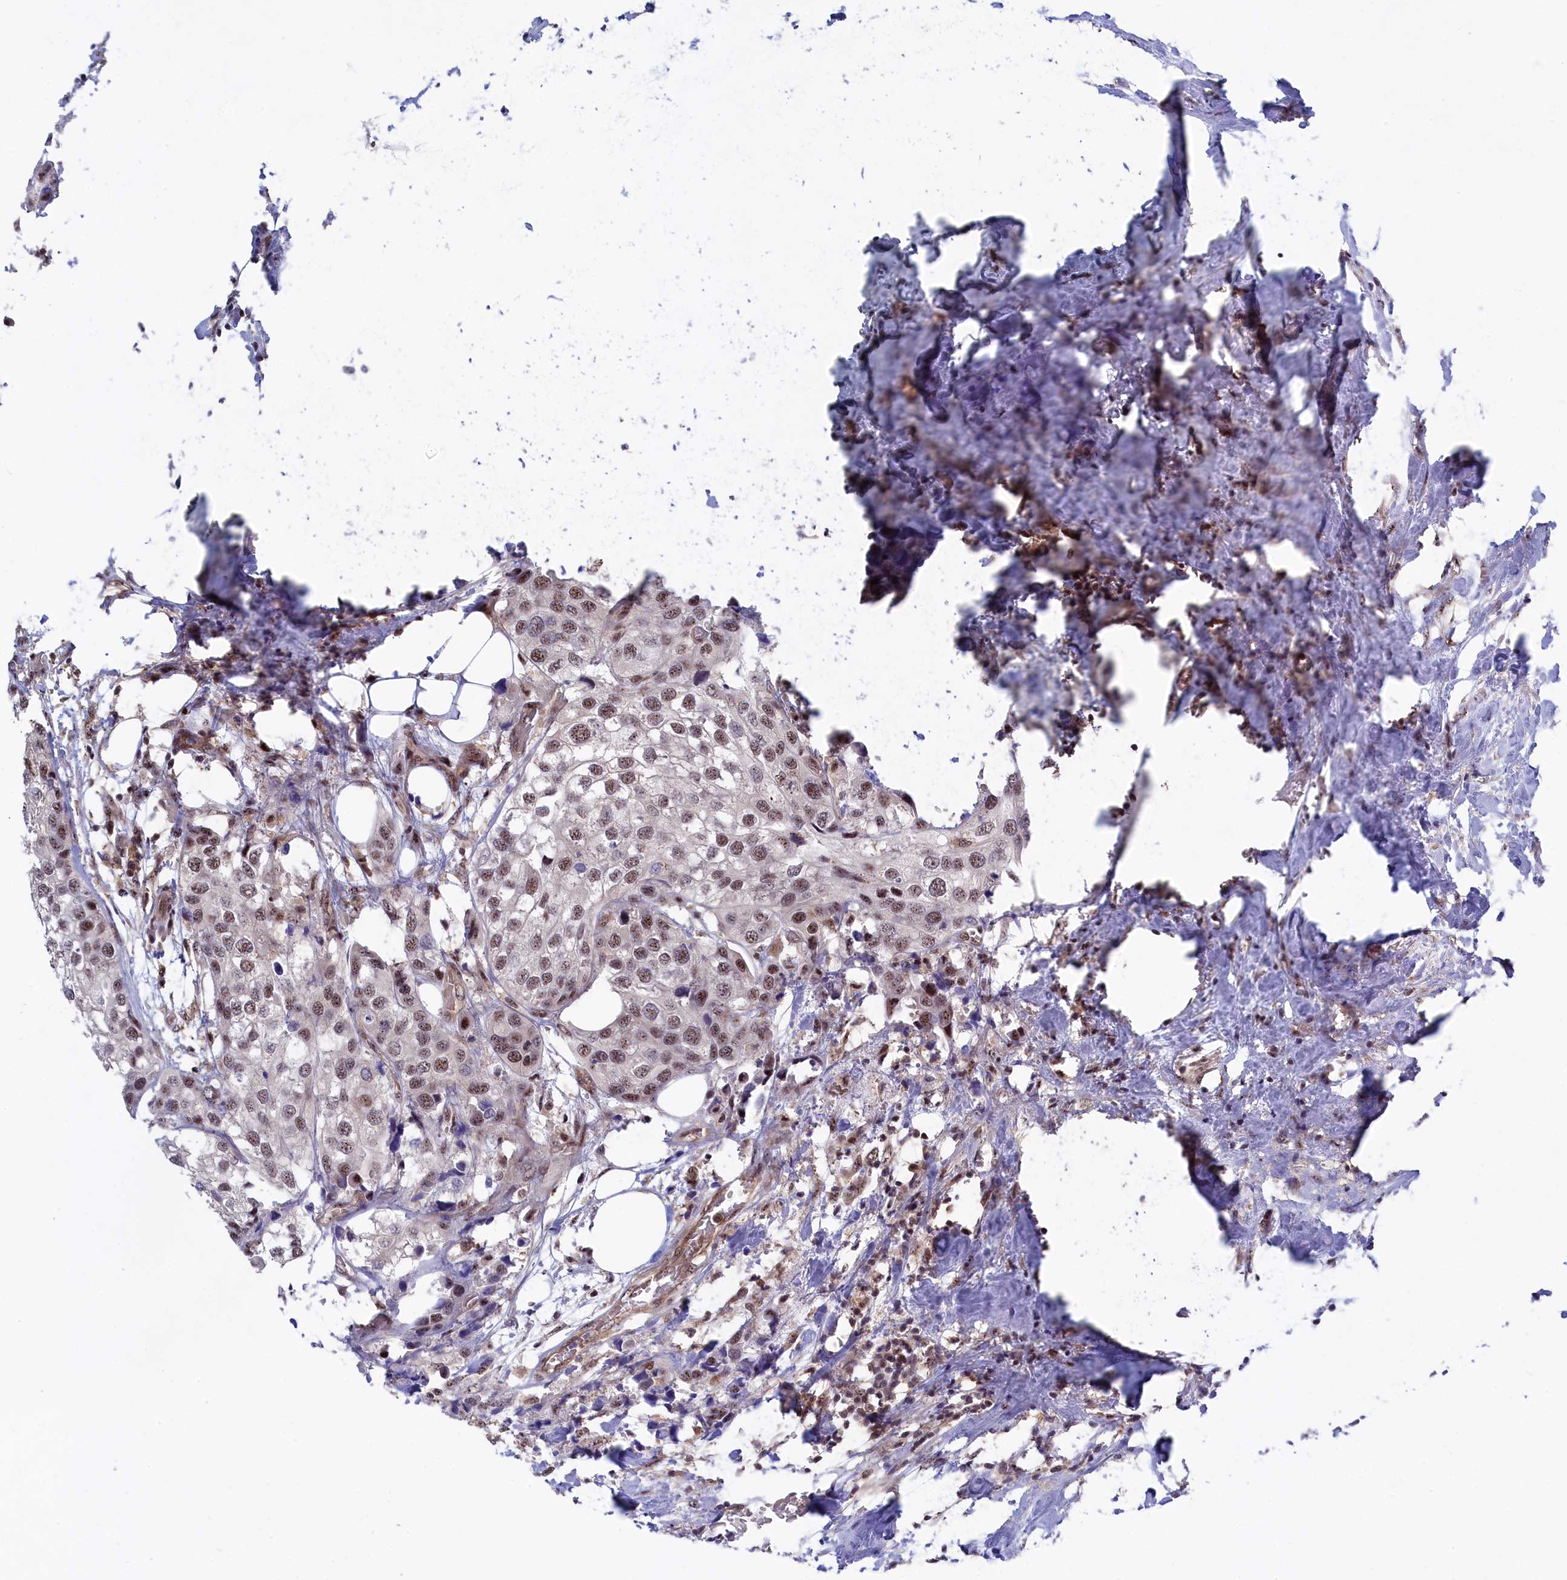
{"staining": {"intensity": "moderate", "quantity": ">75%", "location": "nuclear"}, "tissue": "urothelial cancer", "cell_type": "Tumor cells", "image_type": "cancer", "snomed": [{"axis": "morphology", "description": "Urothelial carcinoma, High grade"}, {"axis": "topography", "description": "Urinary bladder"}], "caption": "Protein positivity by immunohistochemistry exhibits moderate nuclear staining in about >75% of tumor cells in high-grade urothelial carcinoma.", "gene": "TAB1", "patient": {"sex": "male", "age": 64}}